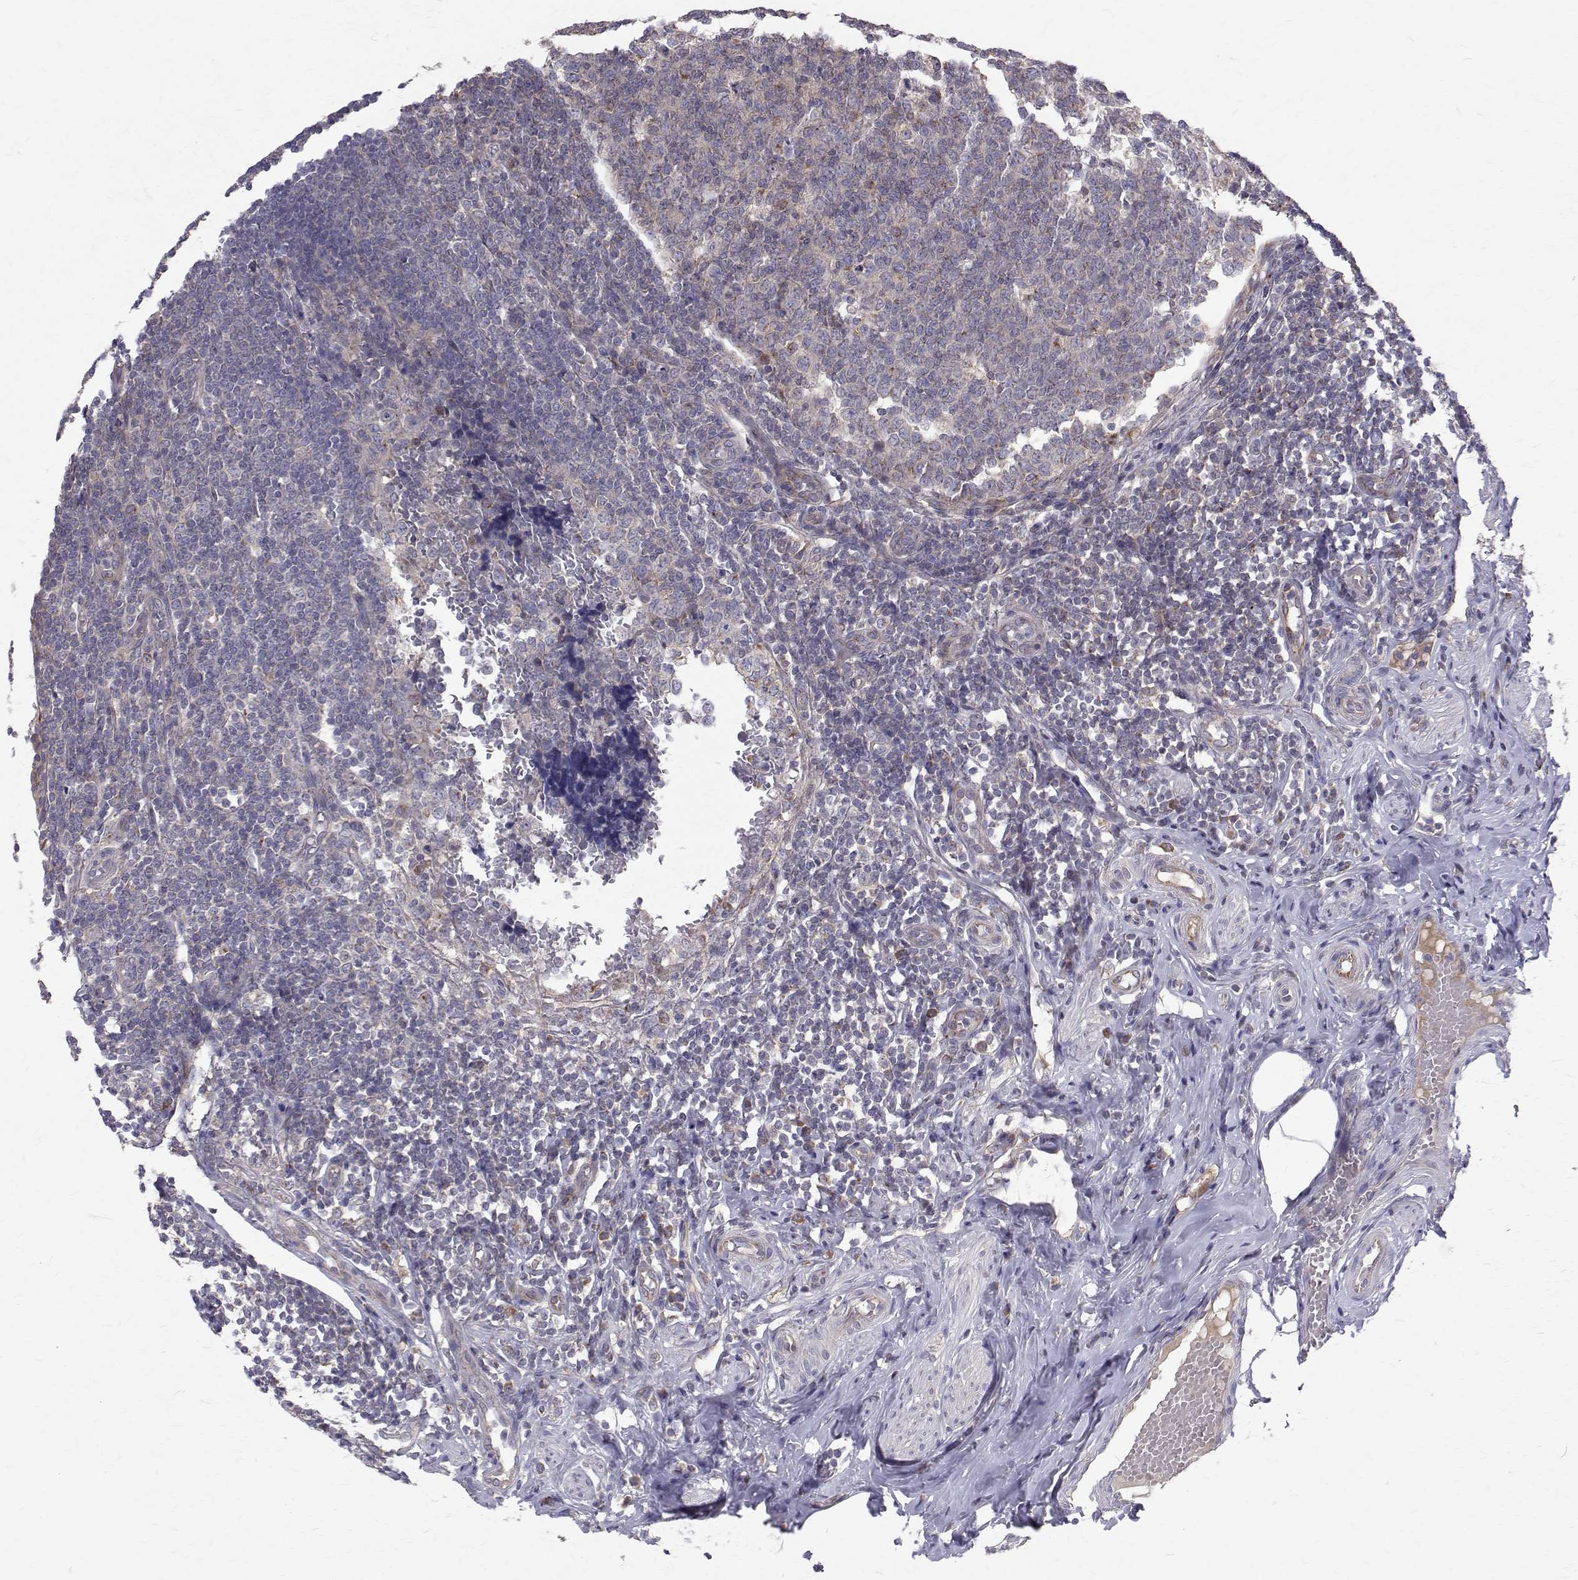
{"staining": {"intensity": "moderate", "quantity": "25%-75%", "location": "cytoplasmic/membranous"}, "tissue": "appendix", "cell_type": "Glandular cells", "image_type": "normal", "snomed": [{"axis": "morphology", "description": "Normal tissue, NOS"}, {"axis": "topography", "description": "Appendix"}], "caption": "DAB (3,3'-diaminobenzidine) immunohistochemical staining of benign appendix shows moderate cytoplasmic/membranous protein positivity in about 25%-75% of glandular cells.", "gene": "ARFGAP1", "patient": {"sex": "male", "age": 18}}